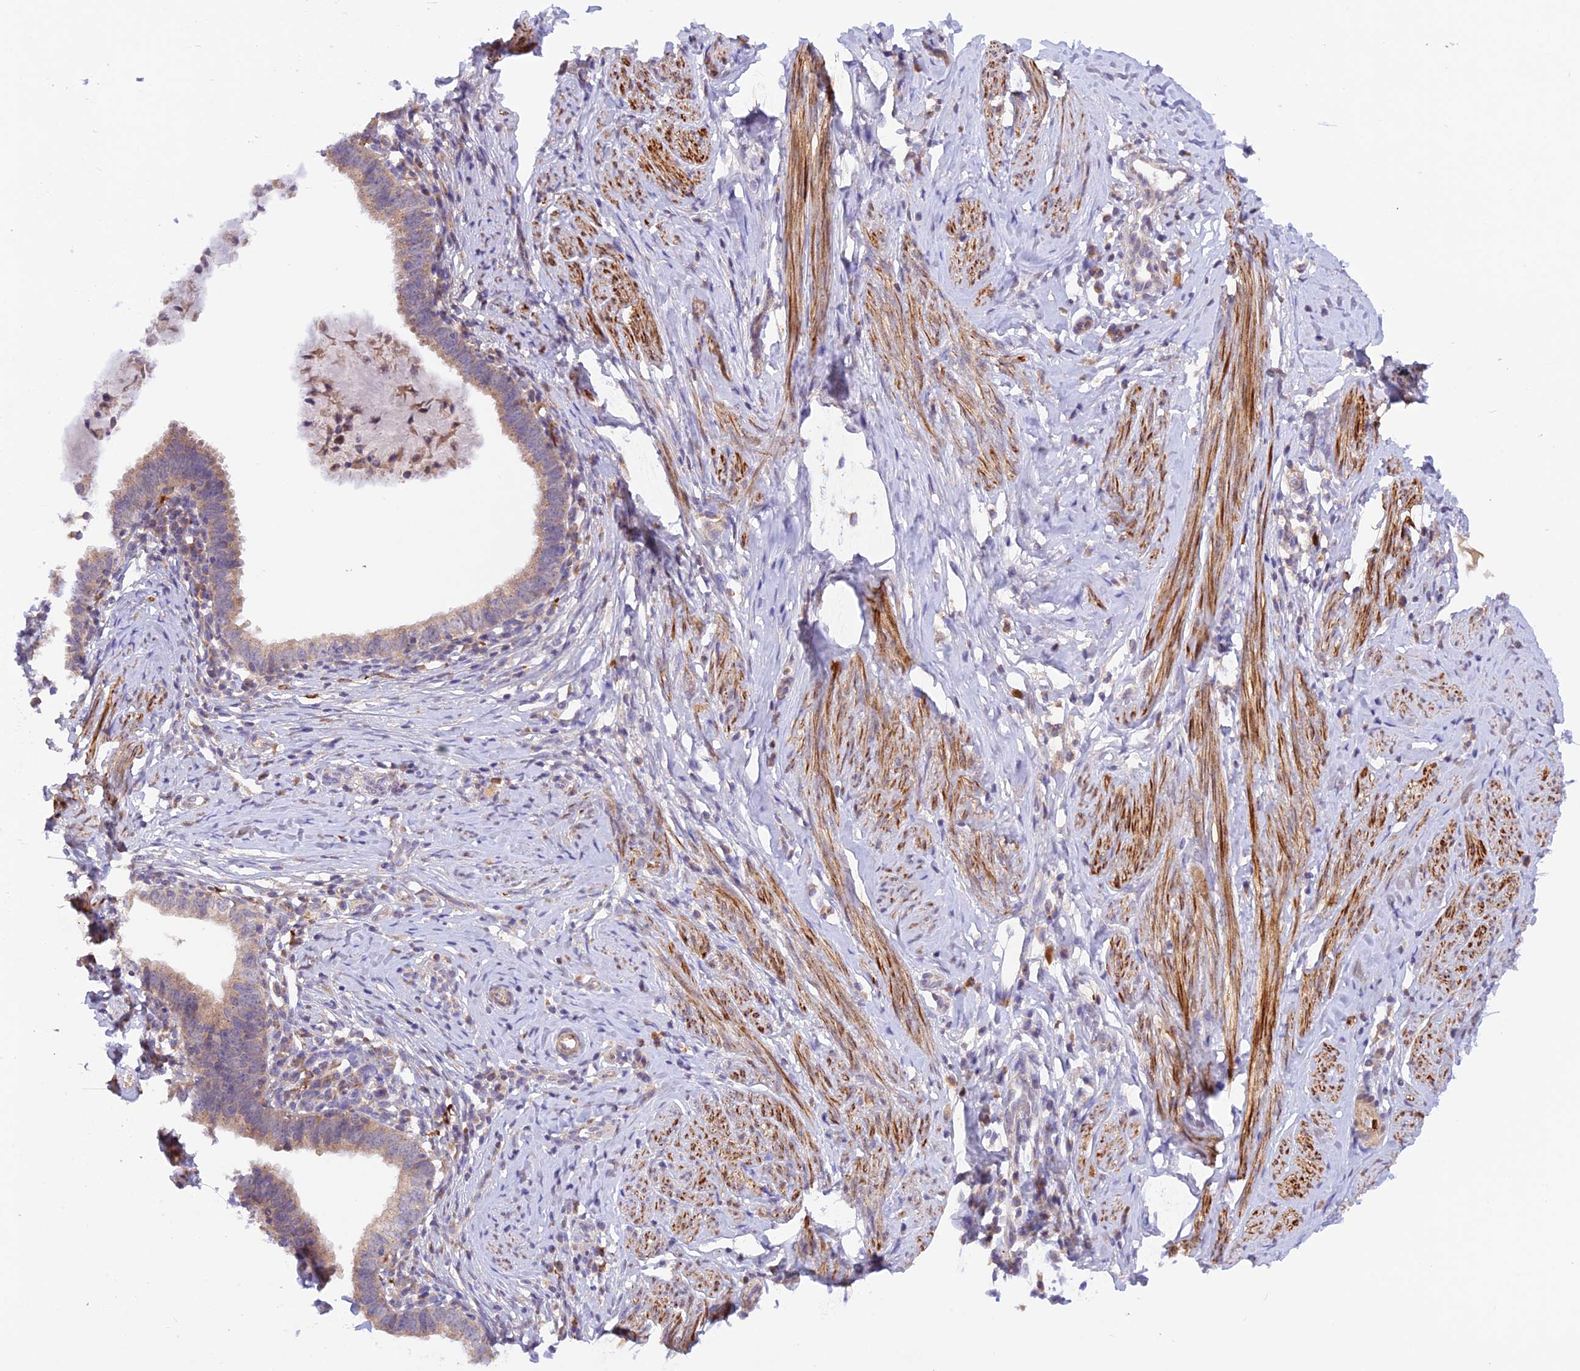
{"staining": {"intensity": "weak", "quantity": "<25%", "location": "cytoplasmic/membranous"}, "tissue": "cervical cancer", "cell_type": "Tumor cells", "image_type": "cancer", "snomed": [{"axis": "morphology", "description": "Adenocarcinoma, NOS"}, {"axis": "topography", "description": "Cervix"}], "caption": "Tumor cells are negative for brown protein staining in cervical cancer.", "gene": "WDFY4", "patient": {"sex": "female", "age": 36}}